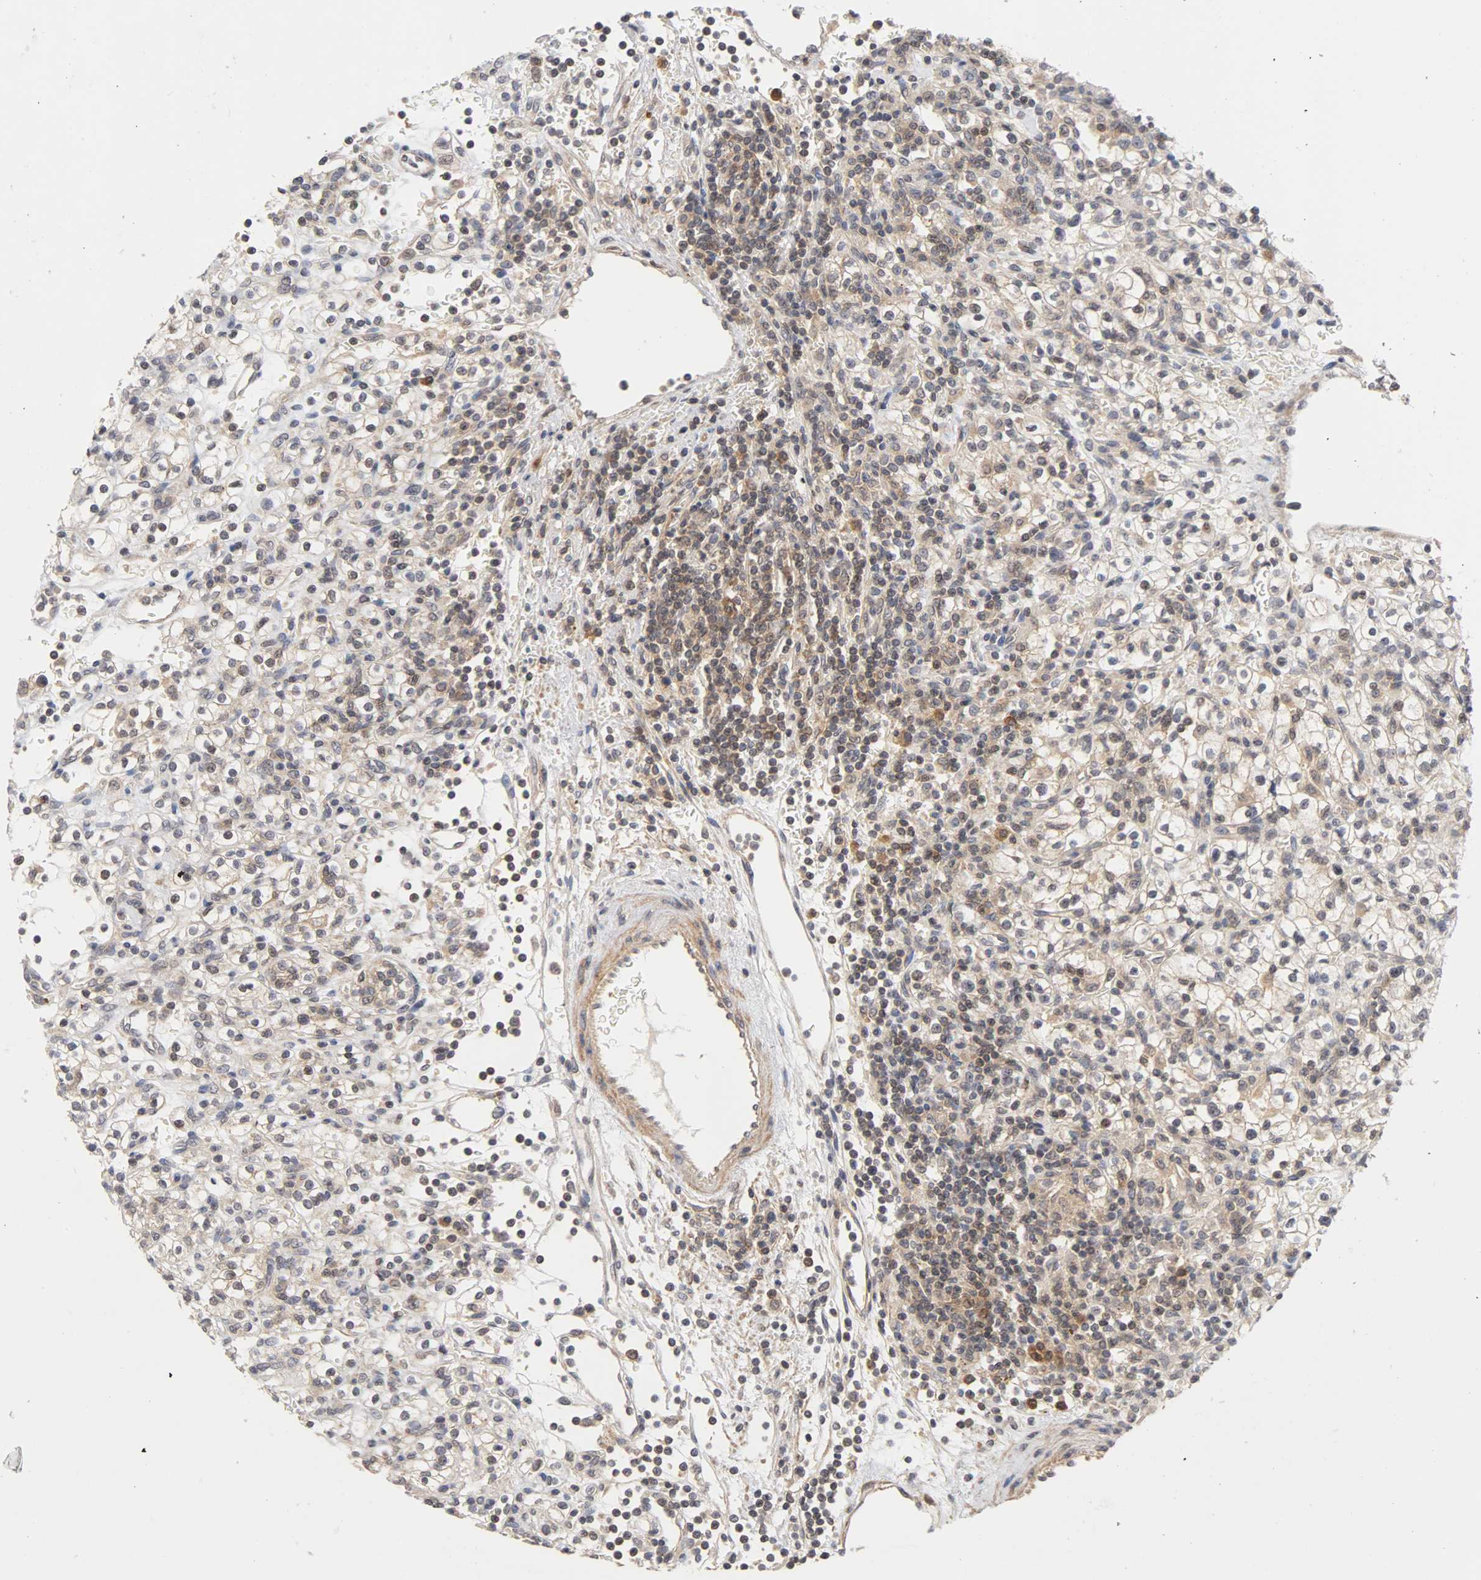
{"staining": {"intensity": "moderate", "quantity": "25%-75%", "location": "cytoplasmic/membranous,nuclear"}, "tissue": "renal cancer", "cell_type": "Tumor cells", "image_type": "cancer", "snomed": [{"axis": "morphology", "description": "Normal tissue, NOS"}, {"axis": "morphology", "description": "Adenocarcinoma, NOS"}, {"axis": "topography", "description": "Kidney"}], "caption": "Immunohistochemical staining of human renal adenocarcinoma displays moderate cytoplasmic/membranous and nuclear protein staining in about 25%-75% of tumor cells. (Brightfield microscopy of DAB IHC at high magnification).", "gene": "UBE2M", "patient": {"sex": "female", "age": 55}}